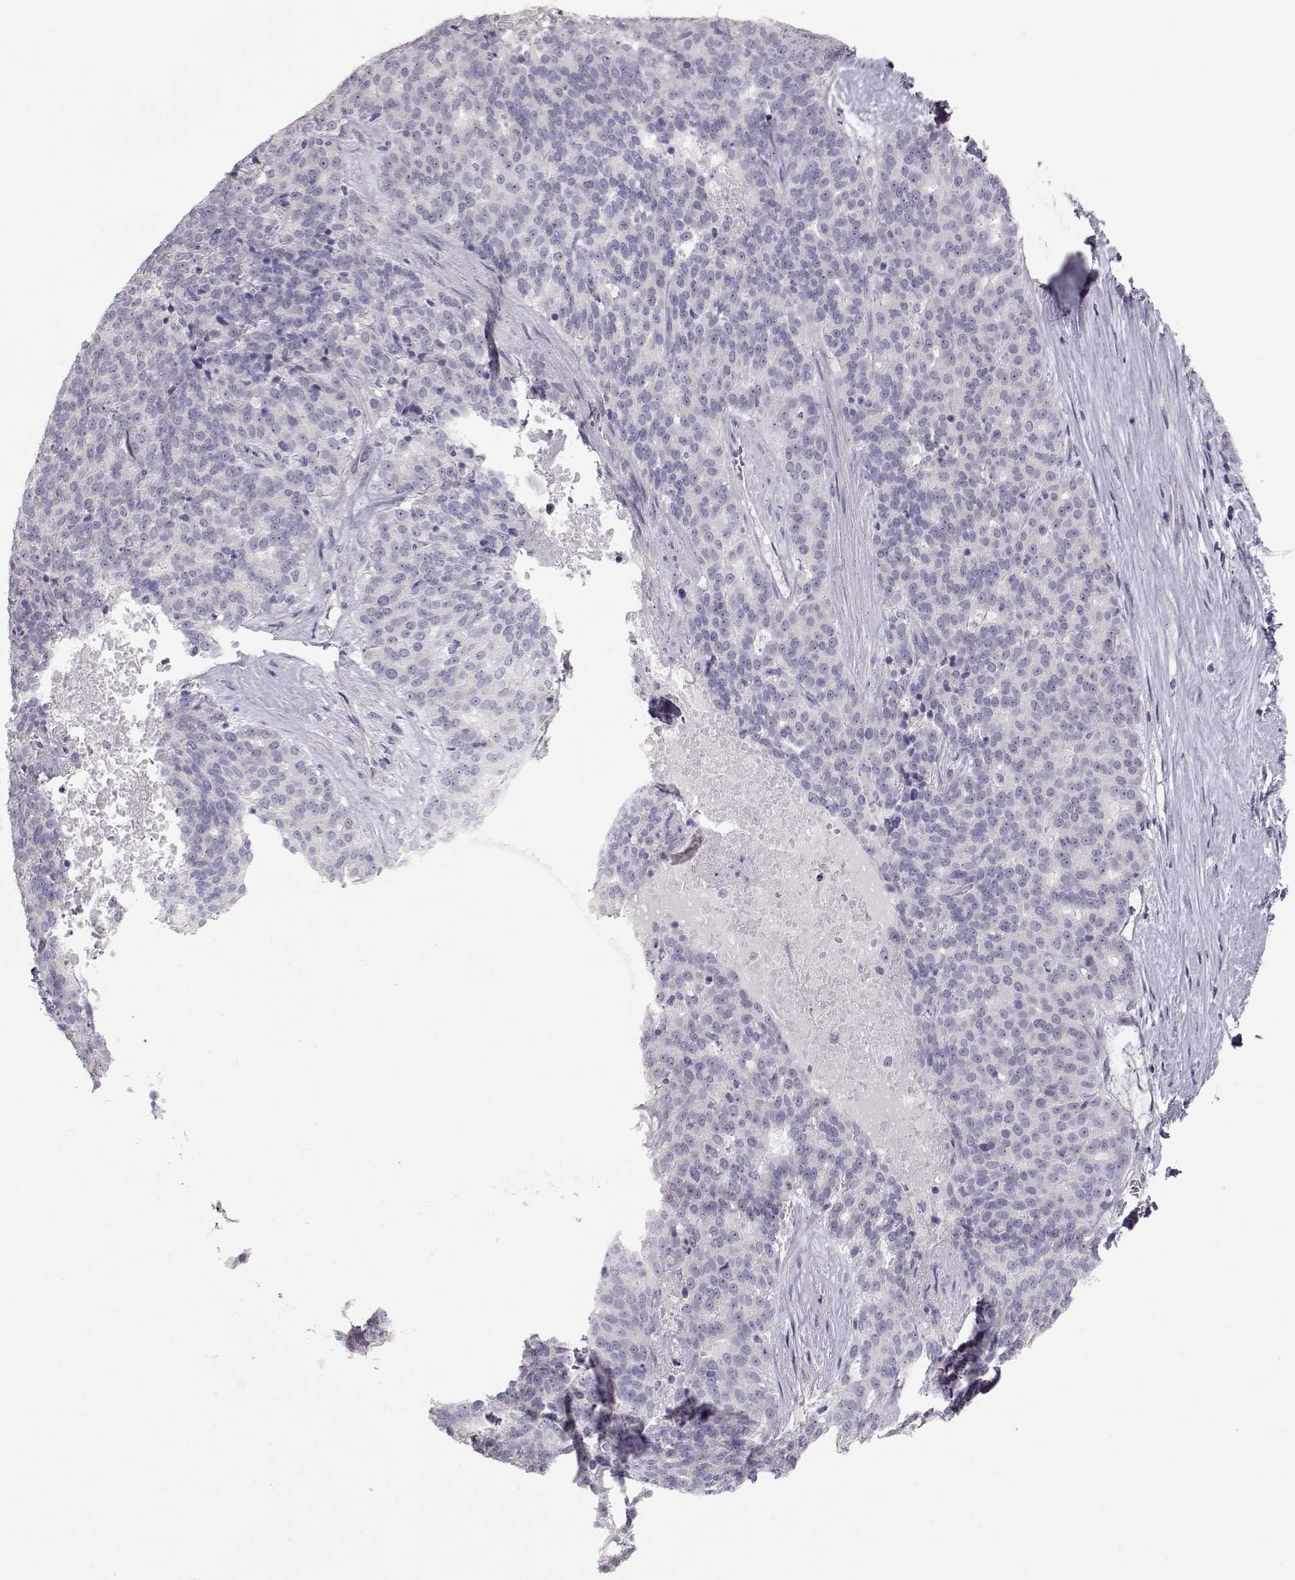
{"staining": {"intensity": "negative", "quantity": "none", "location": "none"}, "tissue": "liver cancer", "cell_type": "Tumor cells", "image_type": "cancer", "snomed": [{"axis": "morphology", "description": "Cholangiocarcinoma"}, {"axis": "topography", "description": "Liver"}], "caption": "Photomicrograph shows no significant protein positivity in tumor cells of liver cancer (cholangiocarcinoma).", "gene": "SLC18A1", "patient": {"sex": "female", "age": 47}}